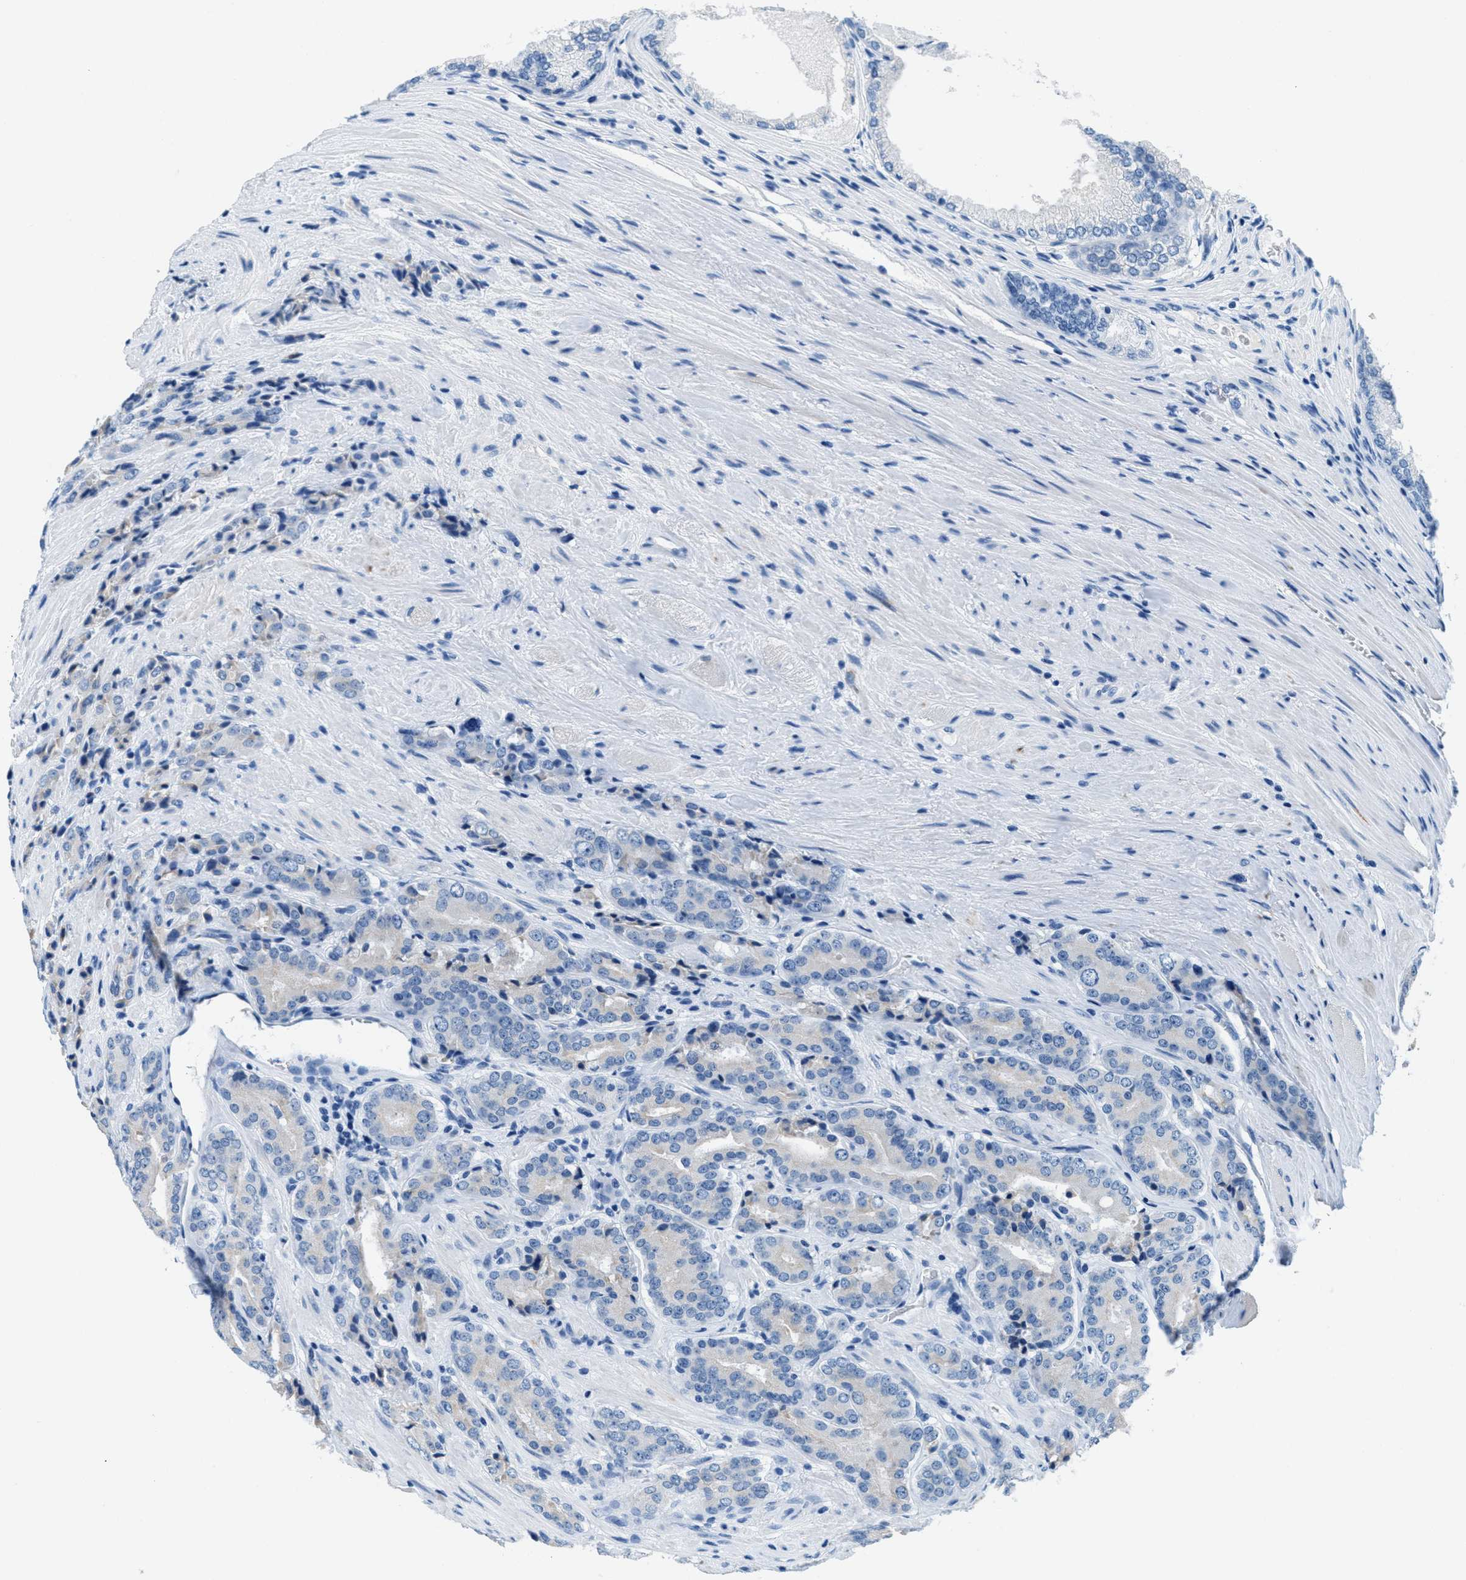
{"staining": {"intensity": "negative", "quantity": "none", "location": "none"}, "tissue": "prostate cancer", "cell_type": "Tumor cells", "image_type": "cancer", "snomed": [{"axis": "morphology", "description": "Adenocarcinoma, High grade"}, {"axis": "topography", "description": "Prostate"}], "caption": "The image shows no significant staining in tumor cells of prostate cancer (high-grade adenocarcinoma). (DAB (3,3'-diaminobenzidine) IHC, high magnification).", "gene": "MGARP", "patient": {"sex": "male", "age": 71}}